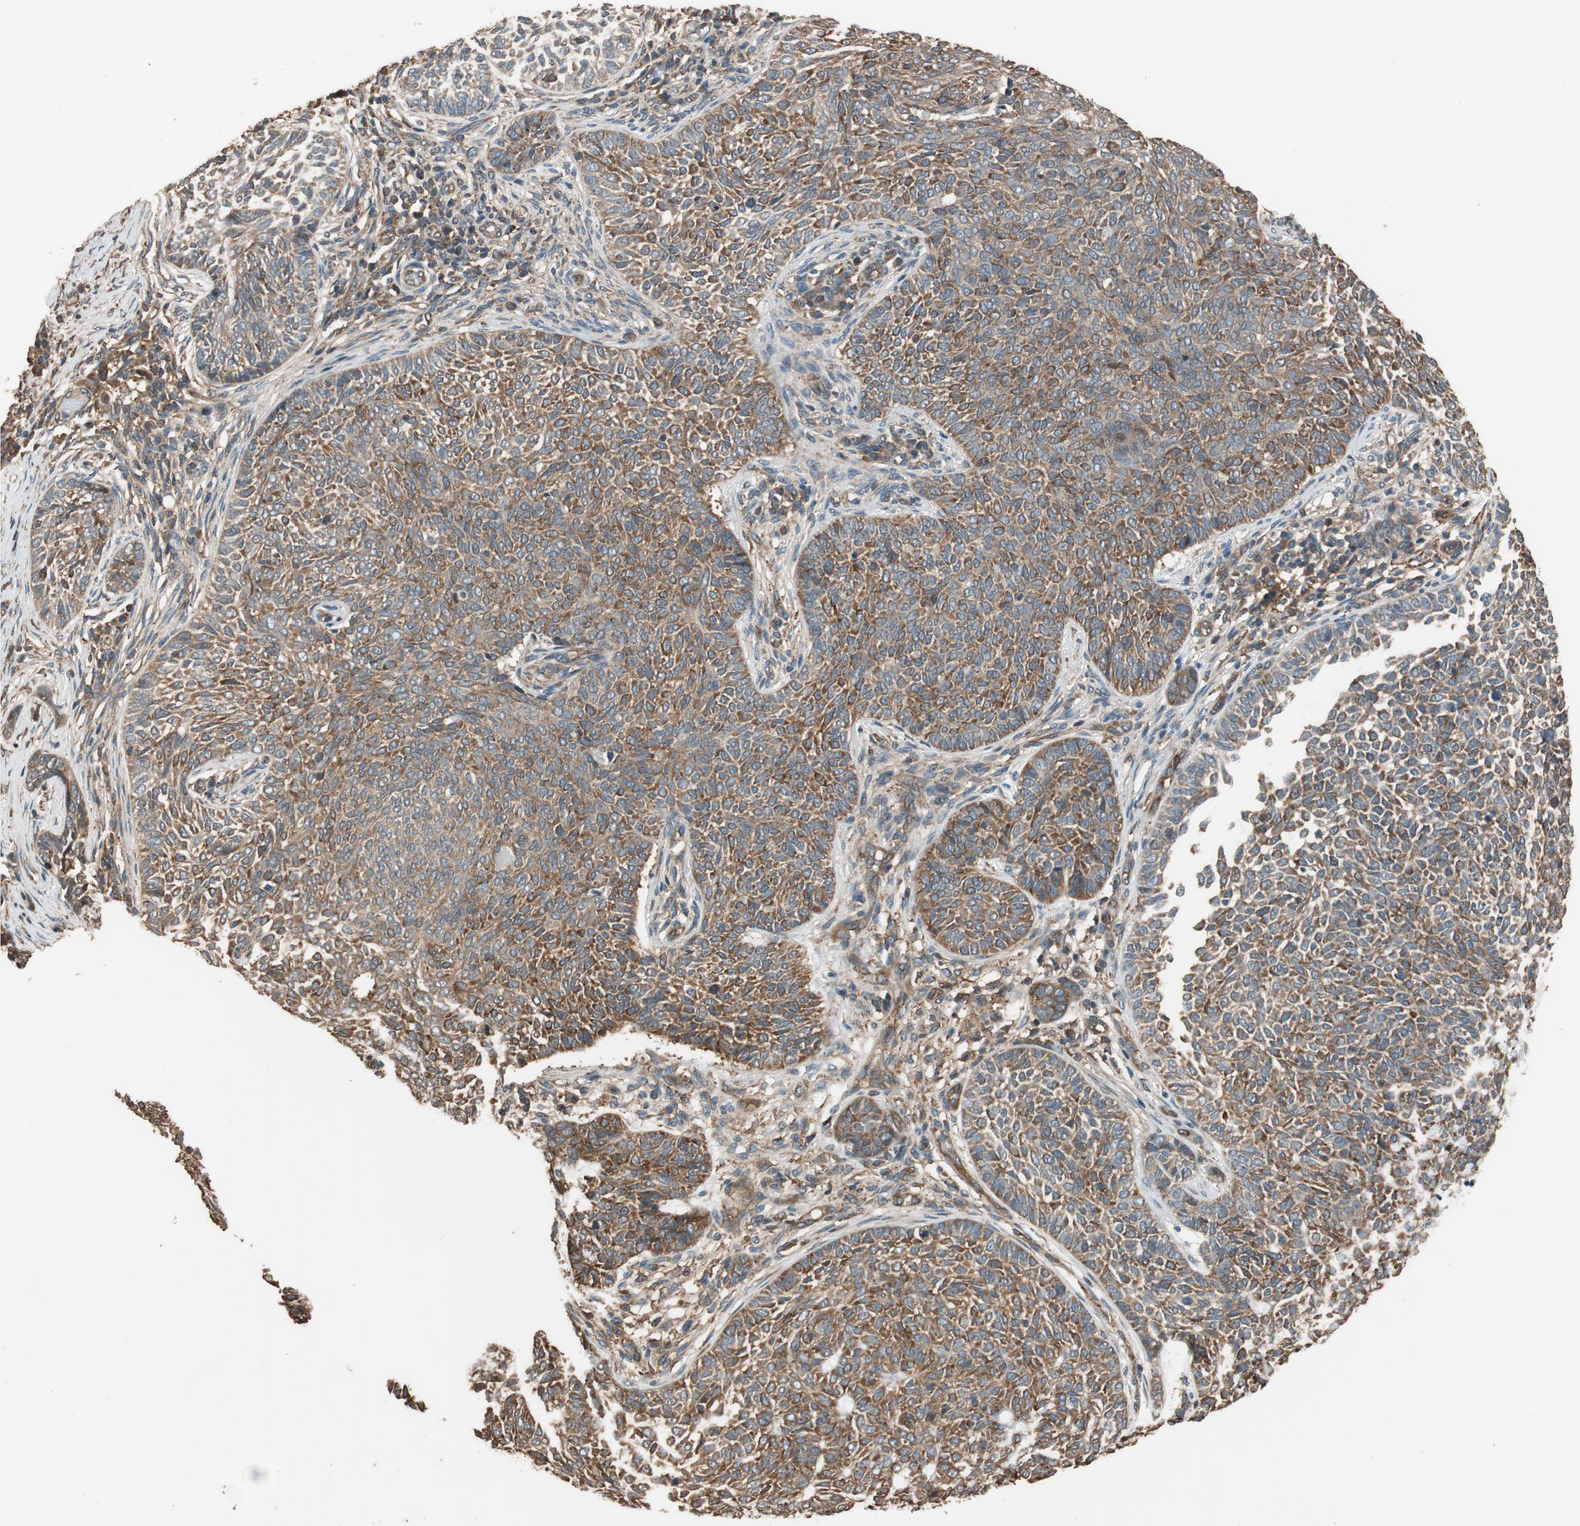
{"staining": {"intensity": "moderate", "quantity": ">75%", "location": "cytoplasmic/membranous"}, "tissue": "skin cancer", "cell_type": "Tumor cells", "image_type": "cancer", "snomed": [{"axis": "morphology", "description": "Basal cell carcinoma"}, {"axis": "topography", "description": "Skin"}], "caption": "A micrograph of basal cell carcinoma (skin) stained for a protein reveals moderate cytoplasmic/membranous brown staining in tumor cells. Nuclei are stained in blue.", "gene": "MST1R", "patient": {"sex": "male", "age": 87}}